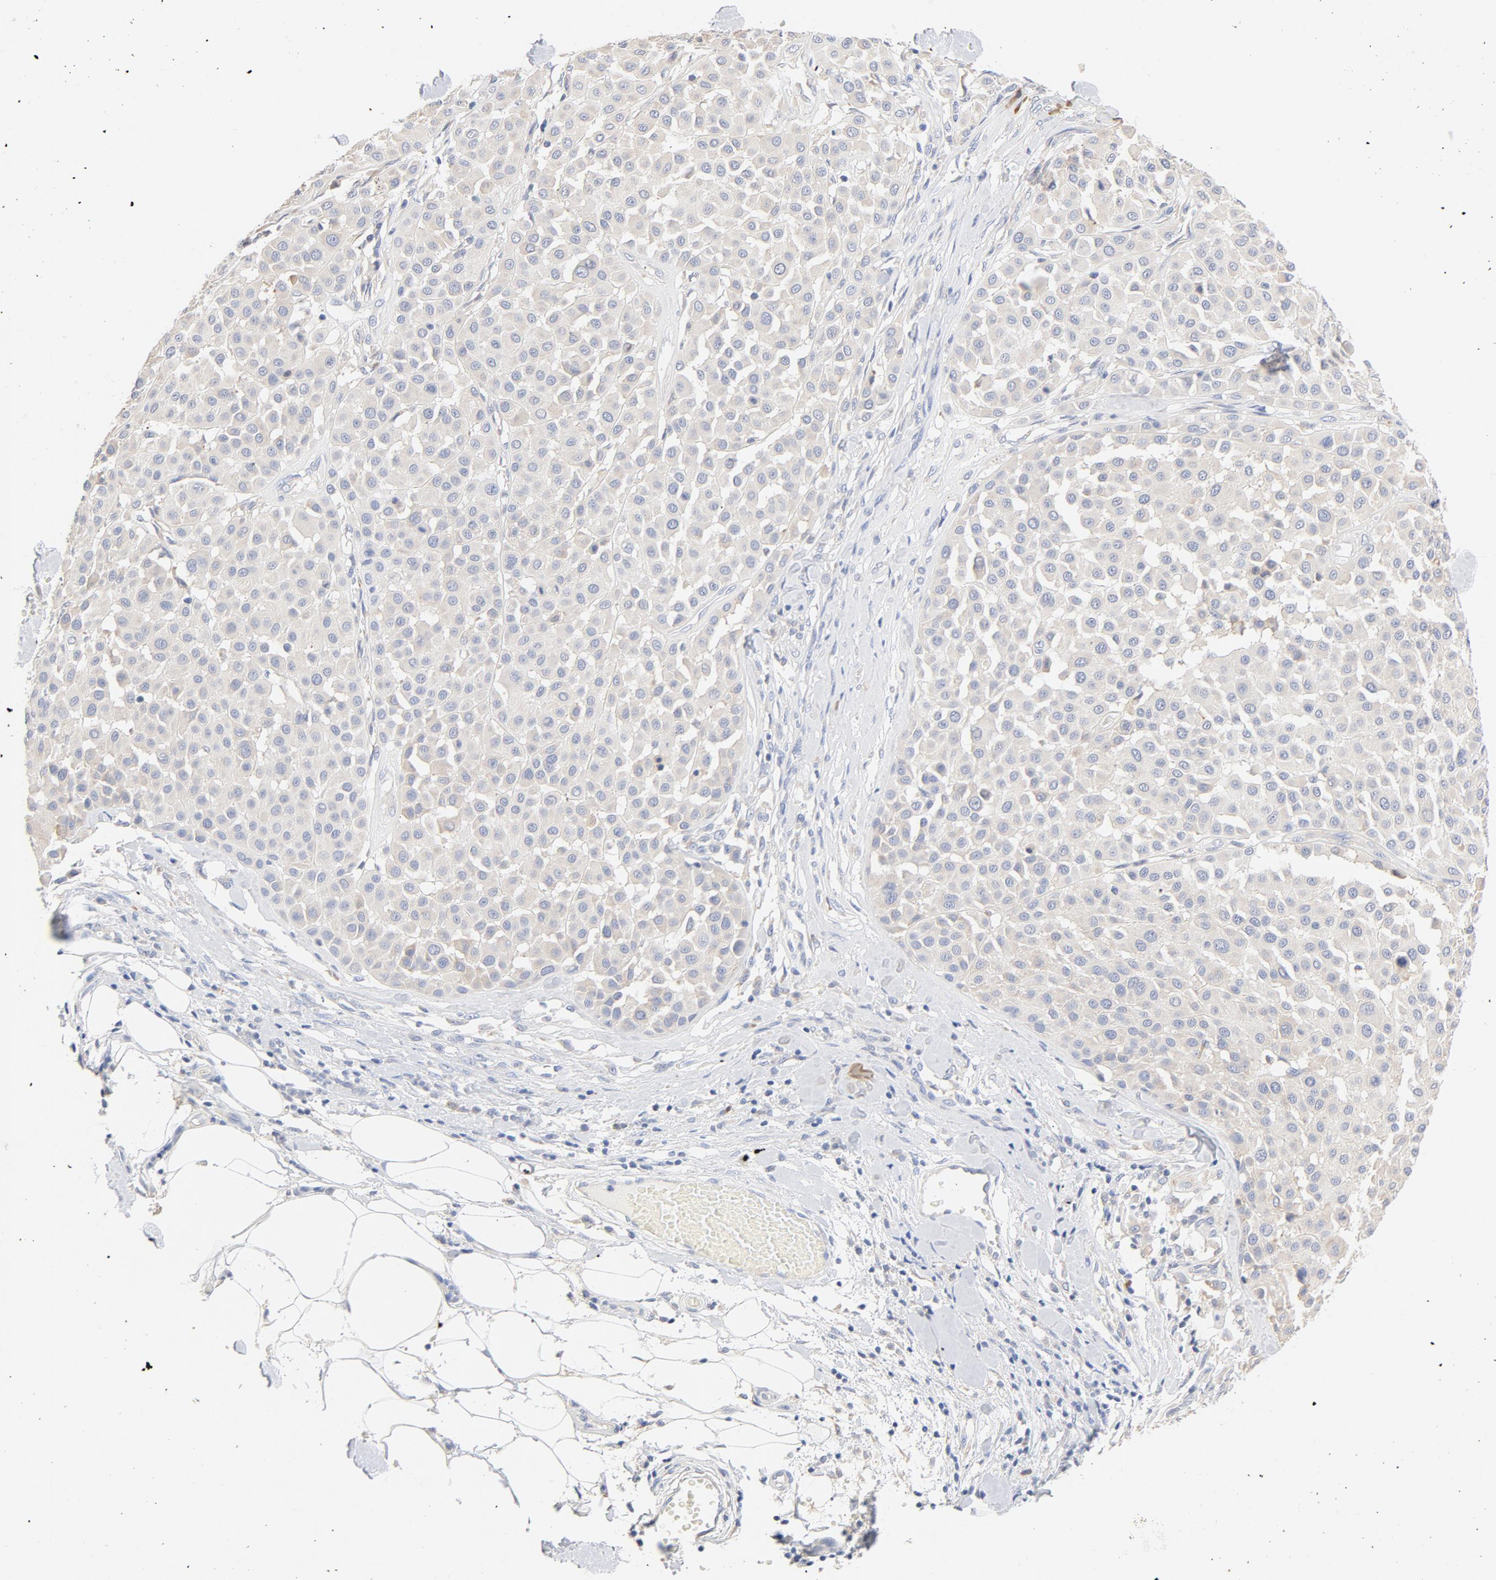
{"staining": {"intensity": "weak", "quantity": "<25%", "location": "cytoplasmic/membranous"}, "tissue": "melanoma", "cell_type": "Tumor cells", "image_type": "cancer", "snomed": [{"axis": "morphology", "description": "Malignant melanoma, Metastatic site"}, {"axis": "topography", "description": "Soft tissue"}], "caption": "This is an immunohistochemistry (IHC) histopathology image of melanoma. There is no staining in tumor cells.", "gene": "TLR4", "patient": {"sex": "male", "age": 41}}